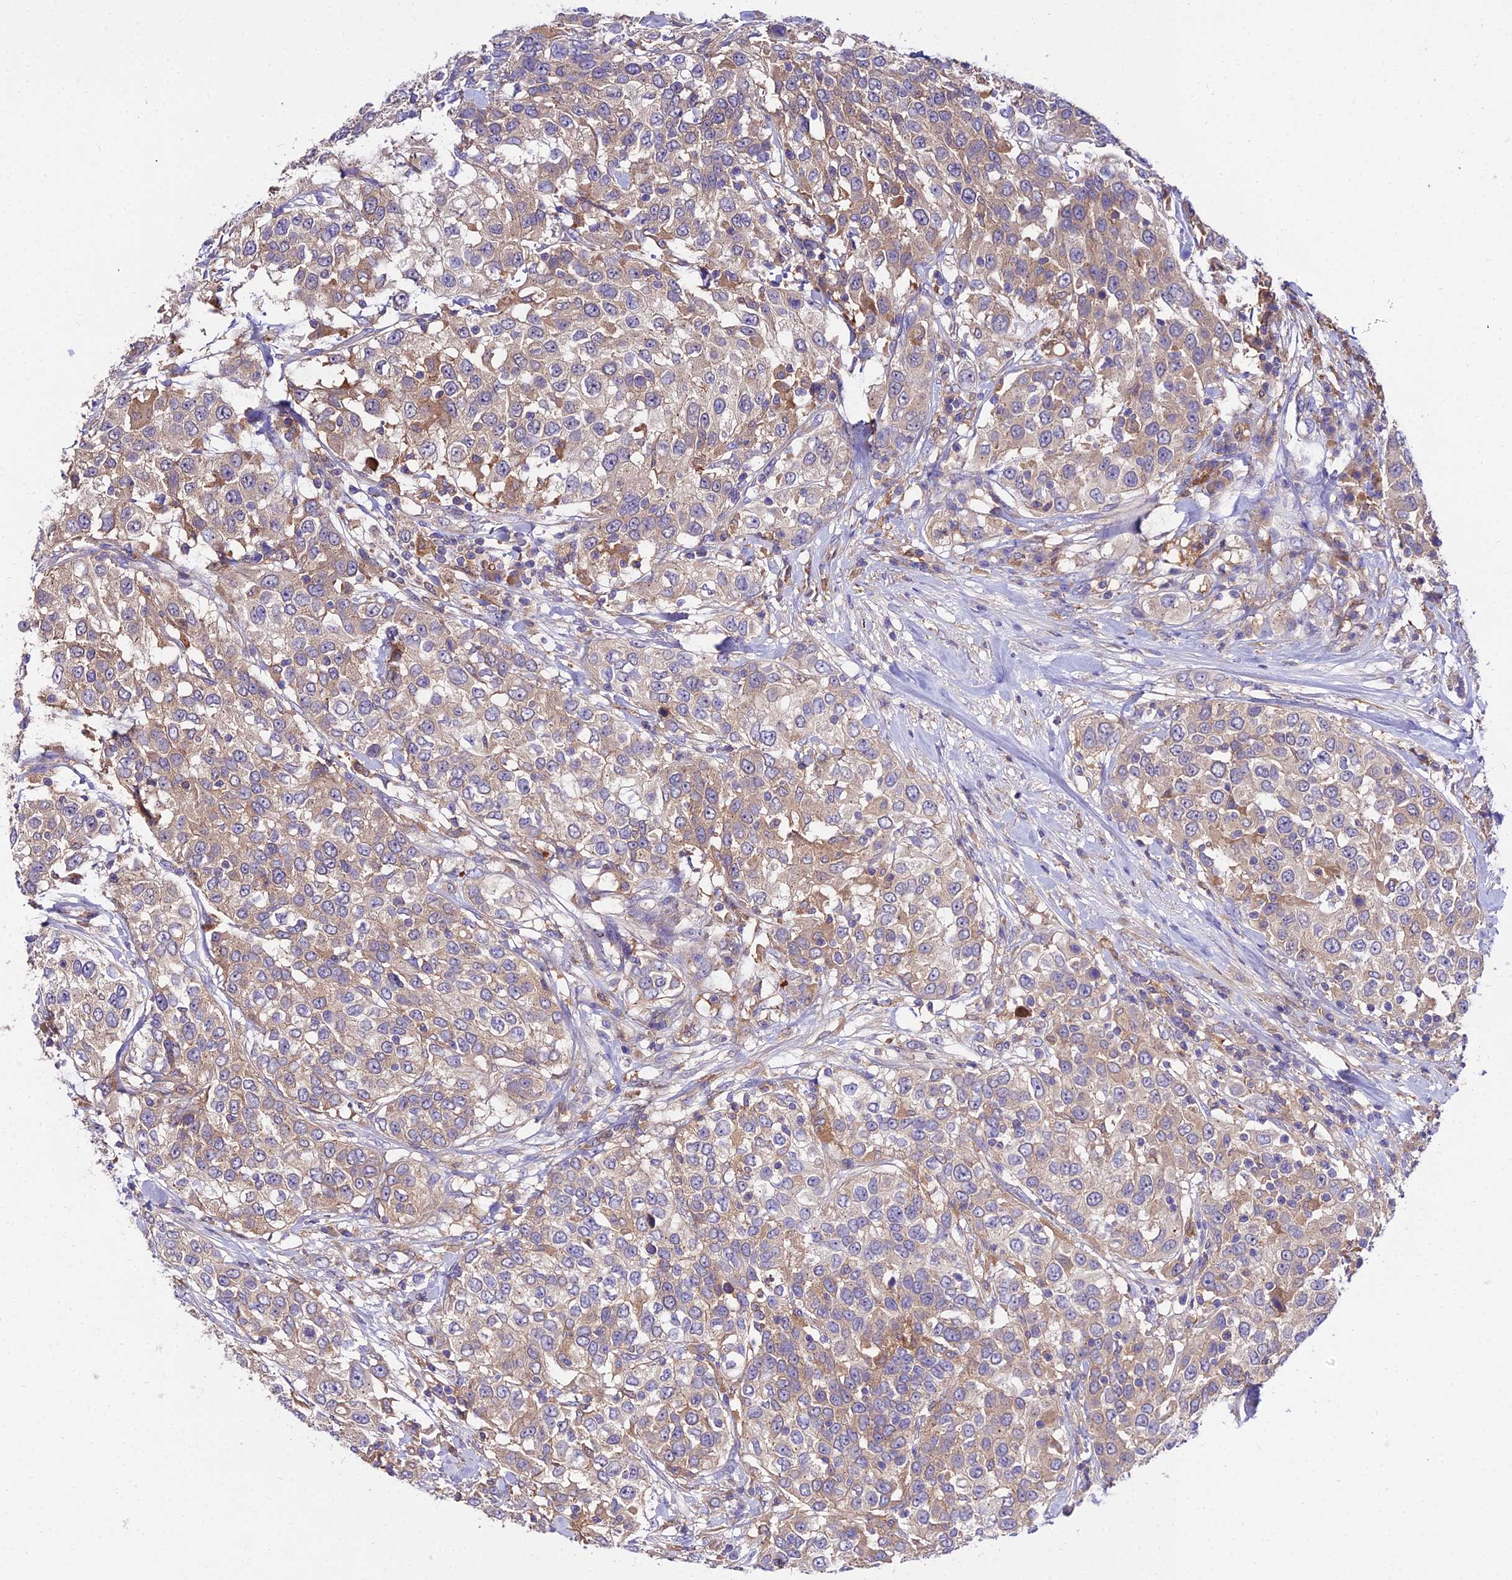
{"staining": {"intensity": "moderate", "quantity": "<25%", "location": "cytoplasmic/membranous"}, "tissue": "urothelial cancer", "cell_type": "Tumor cells", "image_type": "cancer", "snomed": [{"axis": "morphology", "description": "Urothelial carcinoma, High grade"}, {"axis": "topography", "description": "Urinary bladder"}], "caption": "IHC (DAB (3,3'-diaminobenzidine)) staining of urothelial carcinoma (high-grade) reveals moderate cytoplasmic/membranous protein expression in about <25% of tumor cells.", "gene": "C2orf69", "patient": {"sex": "female", "age": 80}}